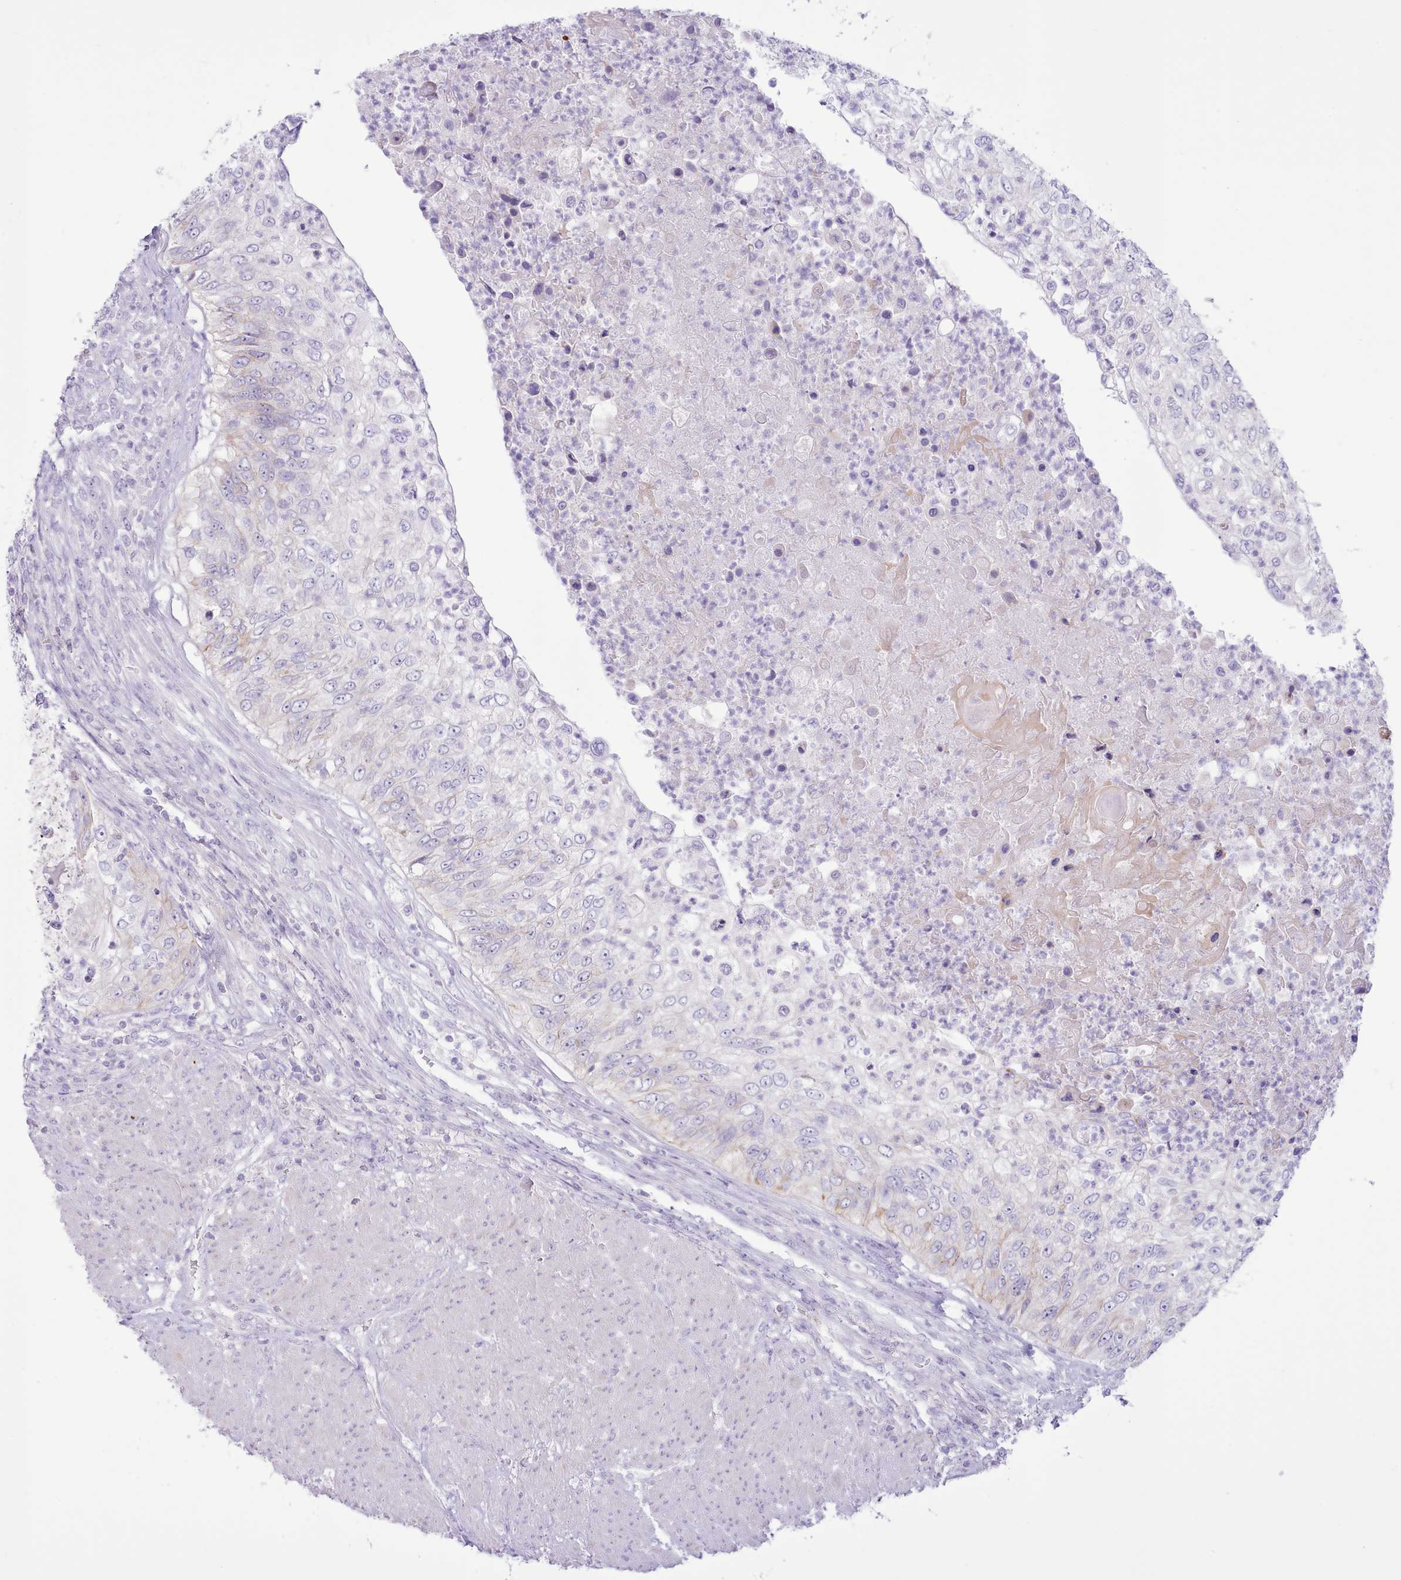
{"staining": {"intensity": "negative", "quantity": "none", "location": "none"}, "tissue": "urothelial cancer", "cell_type": "Tumor cells", "image_type": "cancer", "snomed": [{"axis": "morphology", "description": "Urothelial carcinoma, High grade"}, {"axis": "topography", "description": "Urinary bladder"}], "caption": "Image shows no protein expression in tumor cells of urothelial cancer tissue. The staining is performed using DAB (3,3'-diaminobenzidine) brown chromogen with nuclei counter-stained in using hematoxylin.", "gene": "MDFI", "patient": {"sex": "female", "age": 60}}